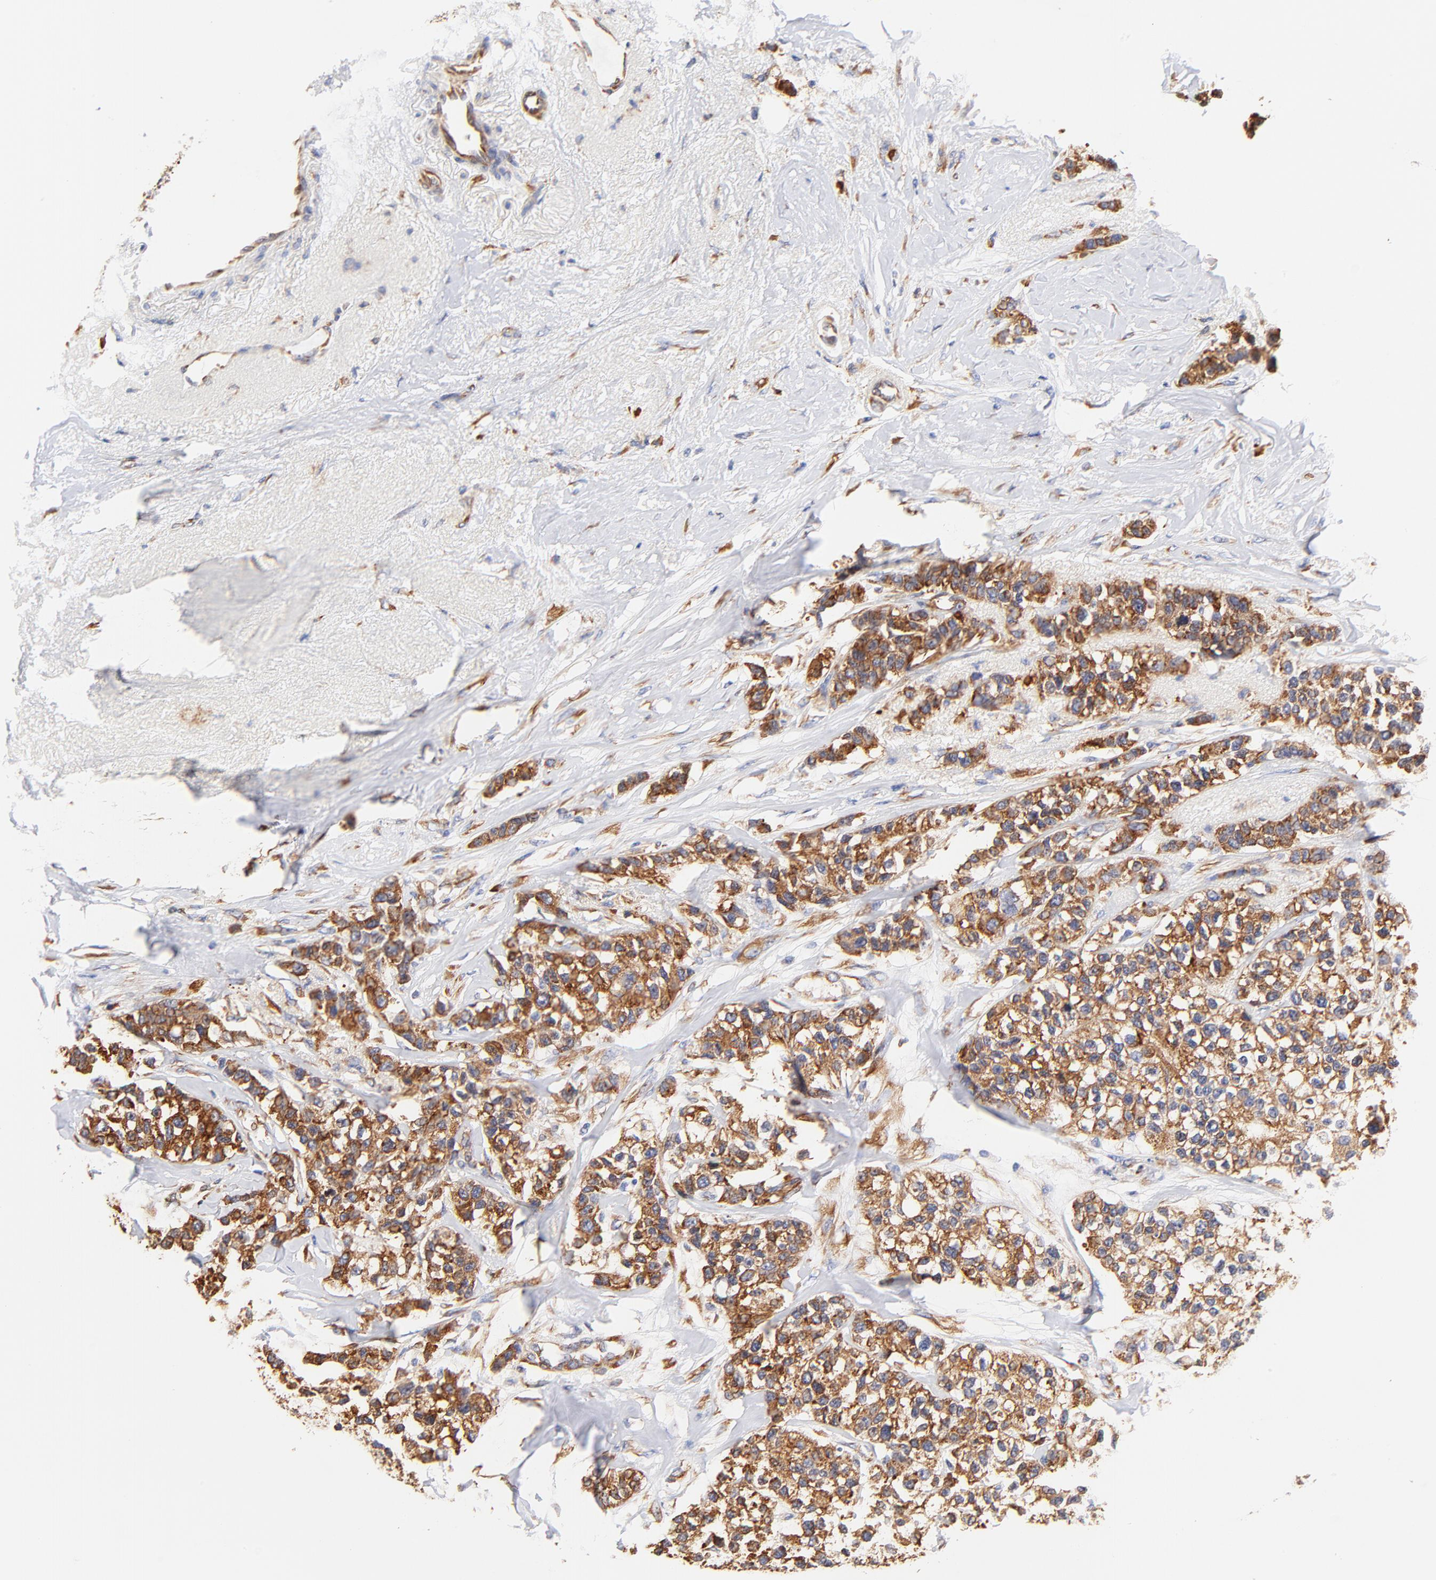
{"staining": {"intensity": "strong", "quantity": ">75%", "location": "cytoplasmic/membranous"}, "tissue": "breast cancer", "cell_type": "Tumor cells", "image_type": "cancer", "snomed": [{"axis": "morphology", "description": "Duct carcinoma"}, {"axis": "topography", "description": "Breast"}], "caption": "A brown stain highlights strong cytoplasmic/membranous positivity of a protein in breast cancer (invasive ductal carcinoma) tumor cells.", "gene": "RPL27", "patient": {"sex": "female", "age": 51}}